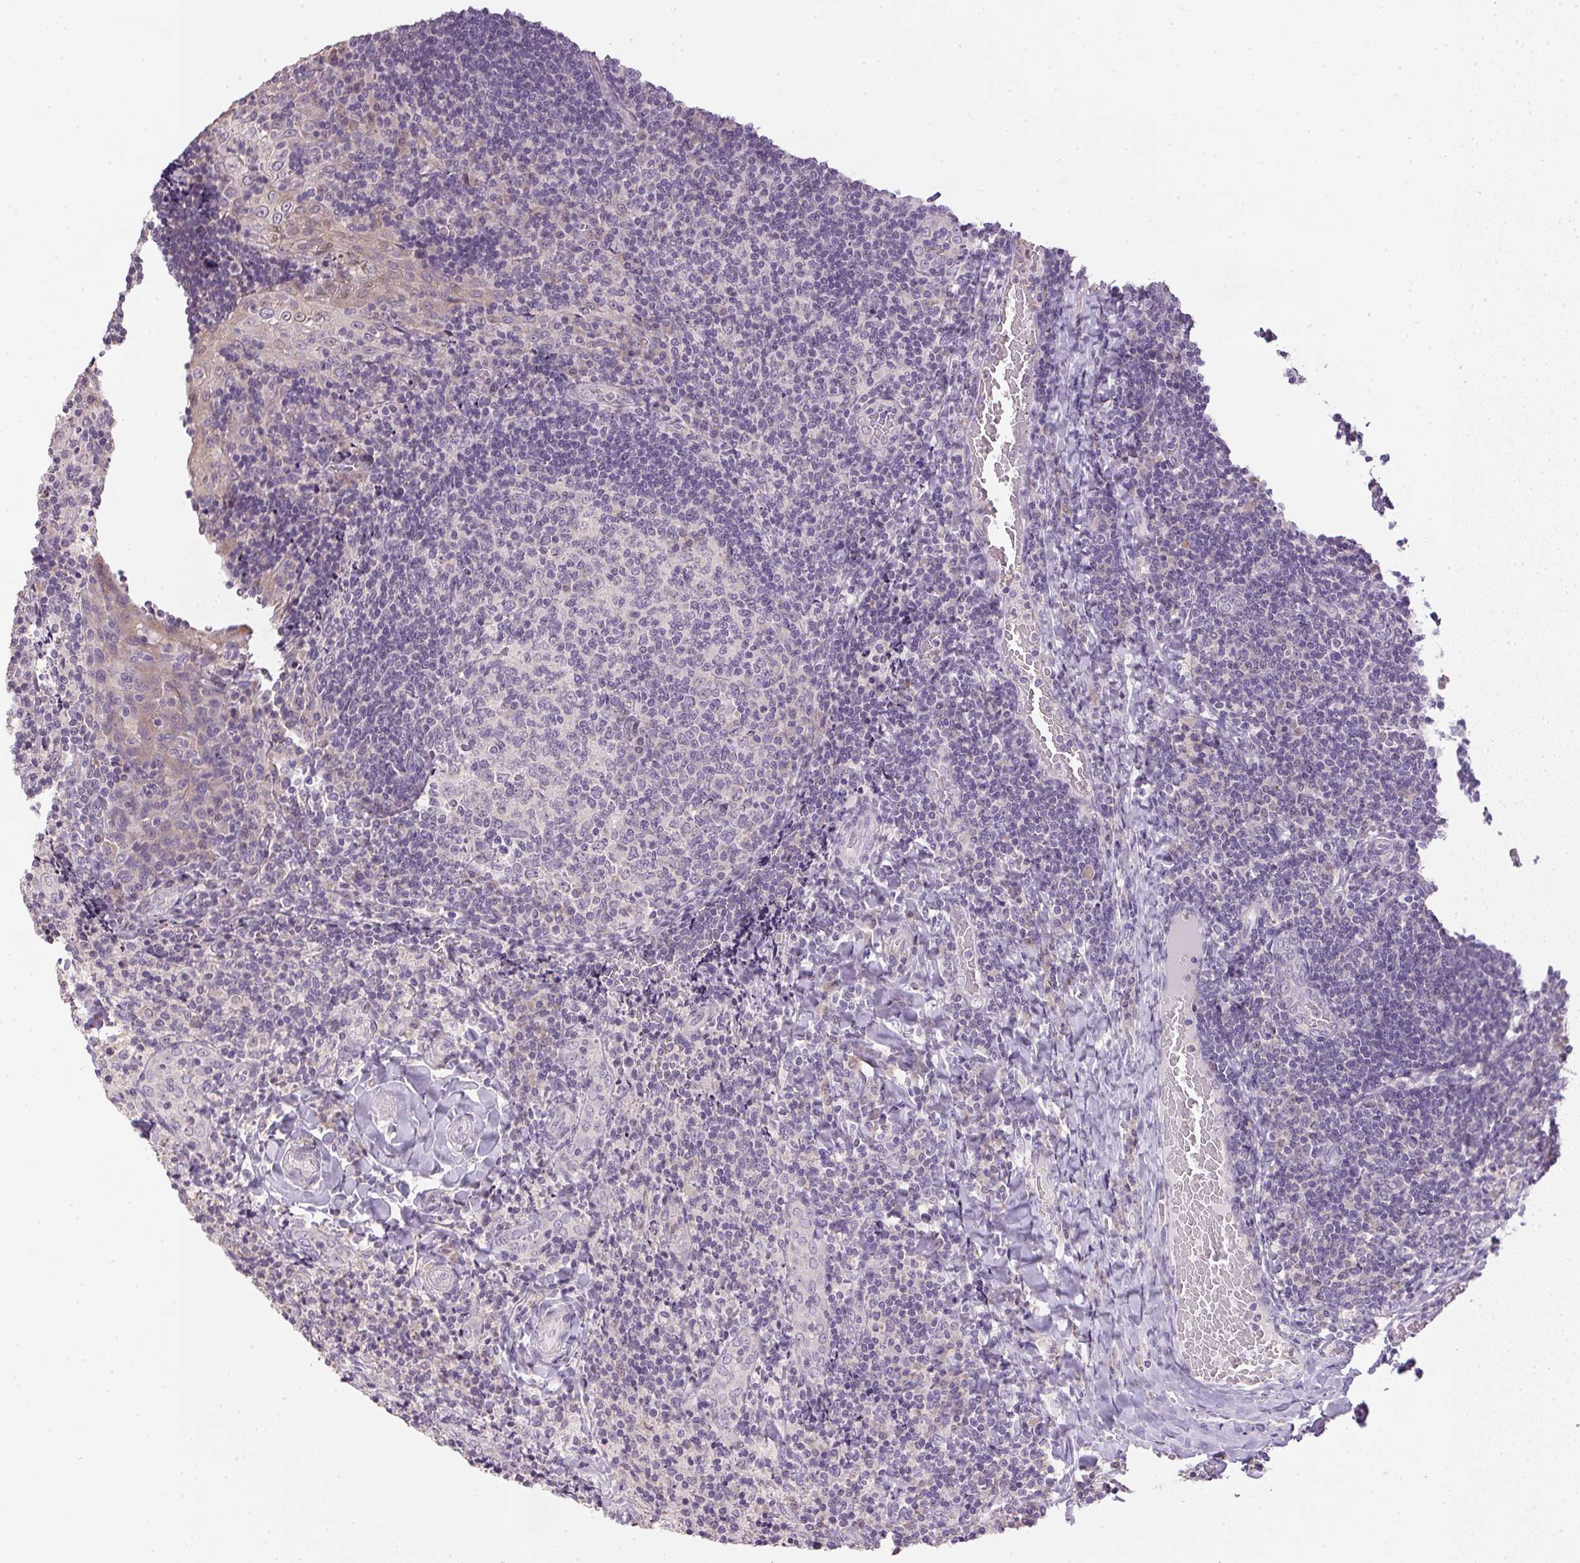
{"staining": {"intensity": "negative", "quantity": "none", "location": "none"}, "tissue": "tonsil", "cell_type": "Germinal center cells", "image_type": "normal", "snomed": [{"axis": "morphology", "description": "Normal tissue, NOS"}, {"axis": "topography", "description": "Tonsil"}], "caption": "Germinal center cells show no significant expression in benign tonsil. (Stains: DAB immunohistochemistry with hematoxylin counter stain, Microscopy: brightfield microscopy at high magnification).", "gene": "SPACA9", "patient": {"sex": "male", "age": 17}}